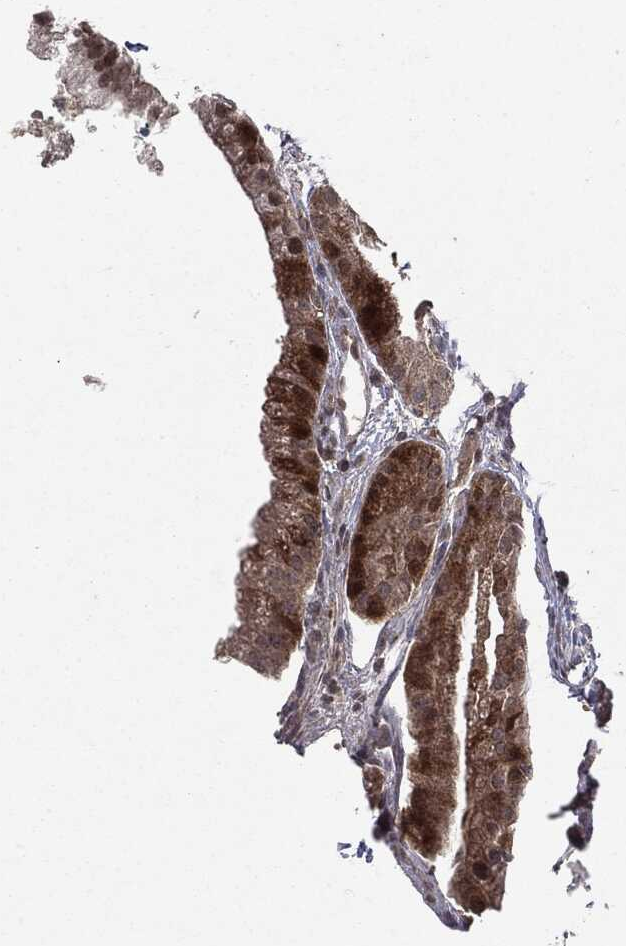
{"staining": {"intensity": "moderate", "quantity": ">75%", "location": "cytoplasmic/membranous"}, "tissue": "gallbladder", "cell_type": "Glandular cells", "image_type": "normal", "snomed": [{"axis": "morphology", "description": "Normal tissue, NOS"}, {"axis": "topography", "description": "Gallbladder"}], "caption": "A histopathology image of human gallbladder stained for a protein exhibits moderate cytoplasmic/membranous brown staining in glandular cells. The protein of interest is stained brown, and the nuclei are stained in blue (DAB (3,3'-diaminobenzidine) IHC with brightfield microscopy, high magnification).", "gene": "OTUB1", "patient": {"sex": "male", "age": 67}}